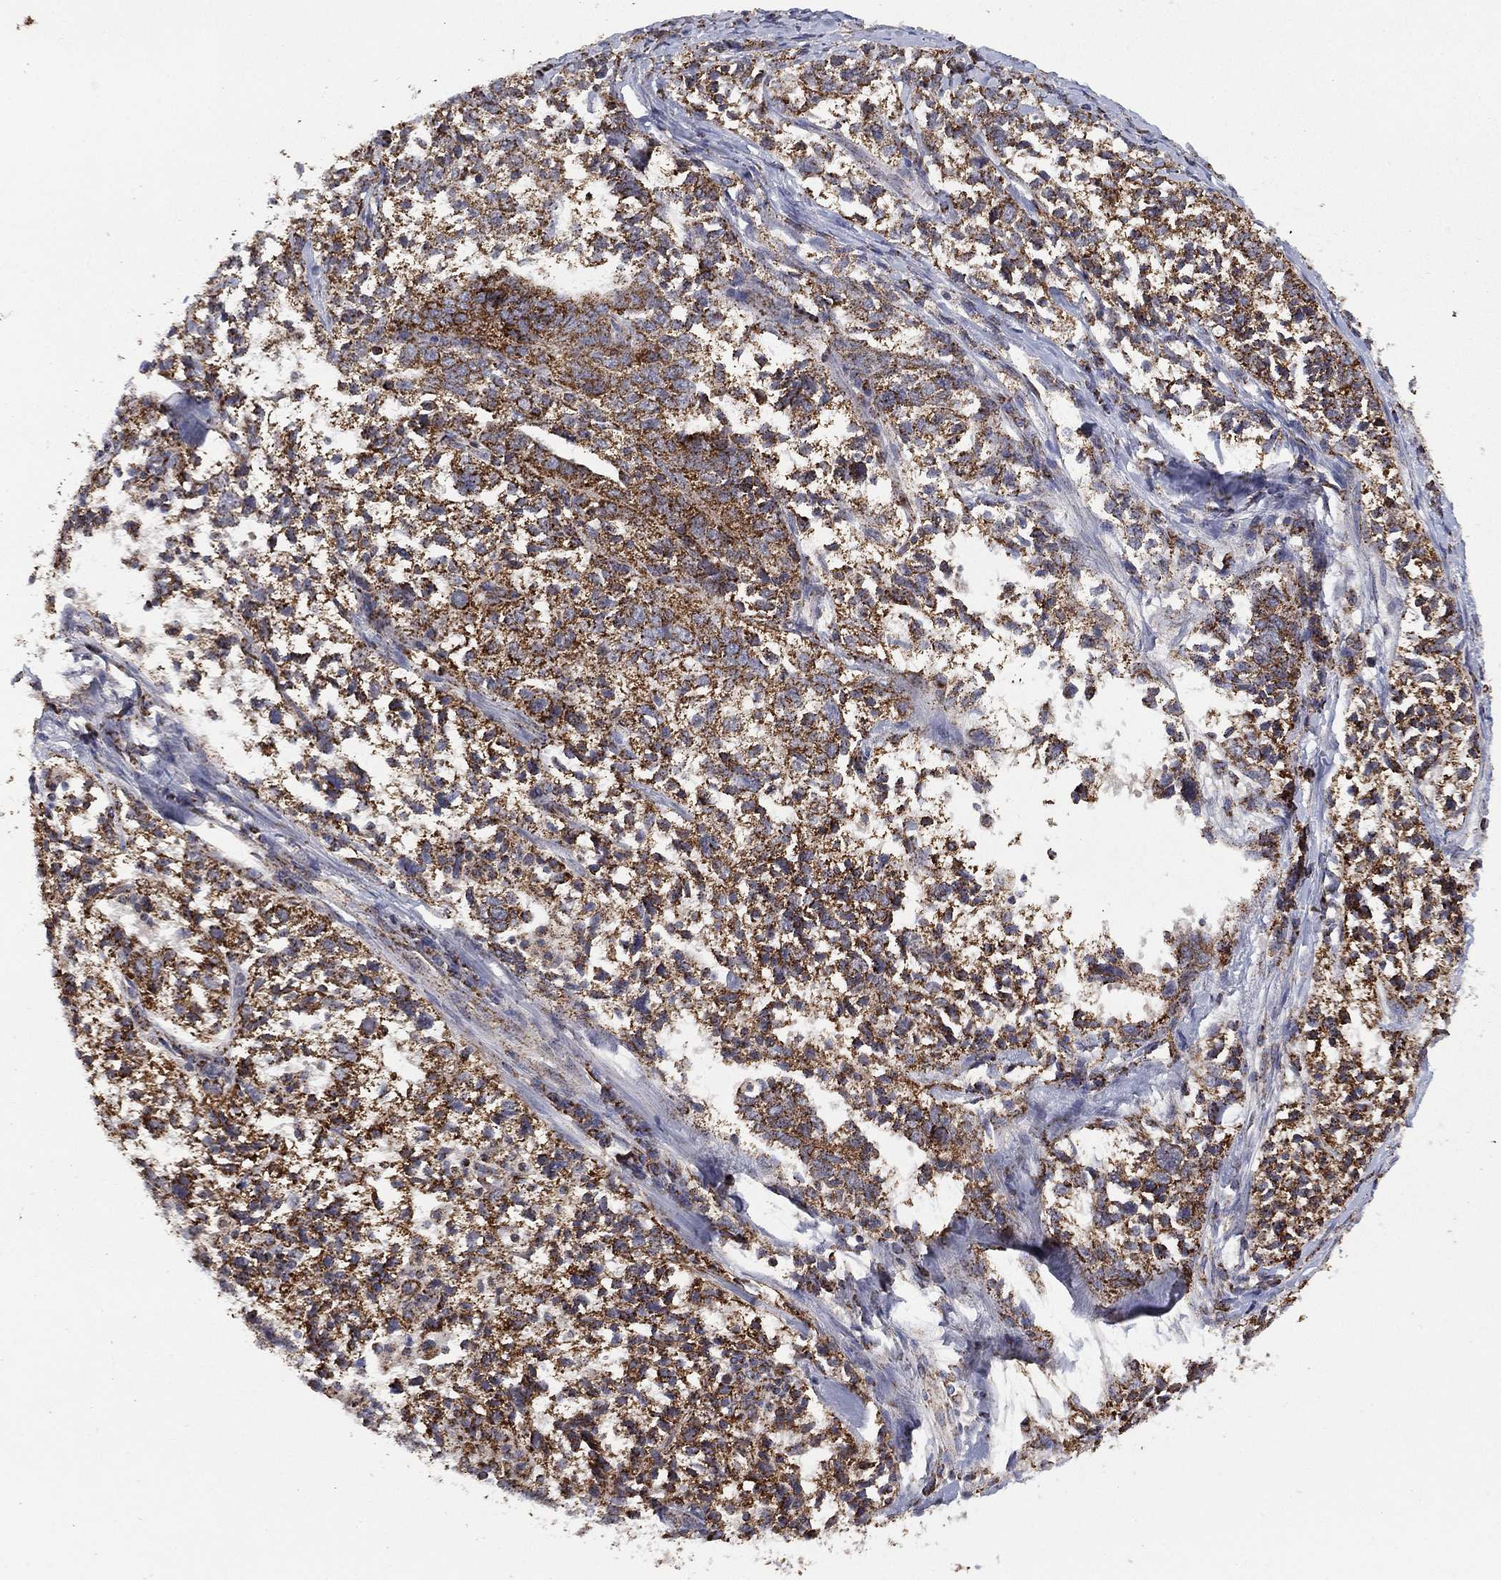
{"staining": {"intensity": "strong", "quantity": ">75%", "location": "cytoplasmic/membranous"}, "tissue": "ovarian cancer", "cell_type": "Tumor cells", "image_type": "cancer", "snomed": [{"axis": "morphology", "description": "Cystadenocarcinoma, serous, NOS"}, {"axis": "topography", "description": "Ovary"}], "caption": "Protein expression analysis of ovarian cancer (serous cystadenocarcinoma) demonstrates strong cytoplasmic/membranous positivity in approximately >75% of tumor cells.", "gene": "PPP2R5A", "patient": {"sex": "female", "age": 71}}